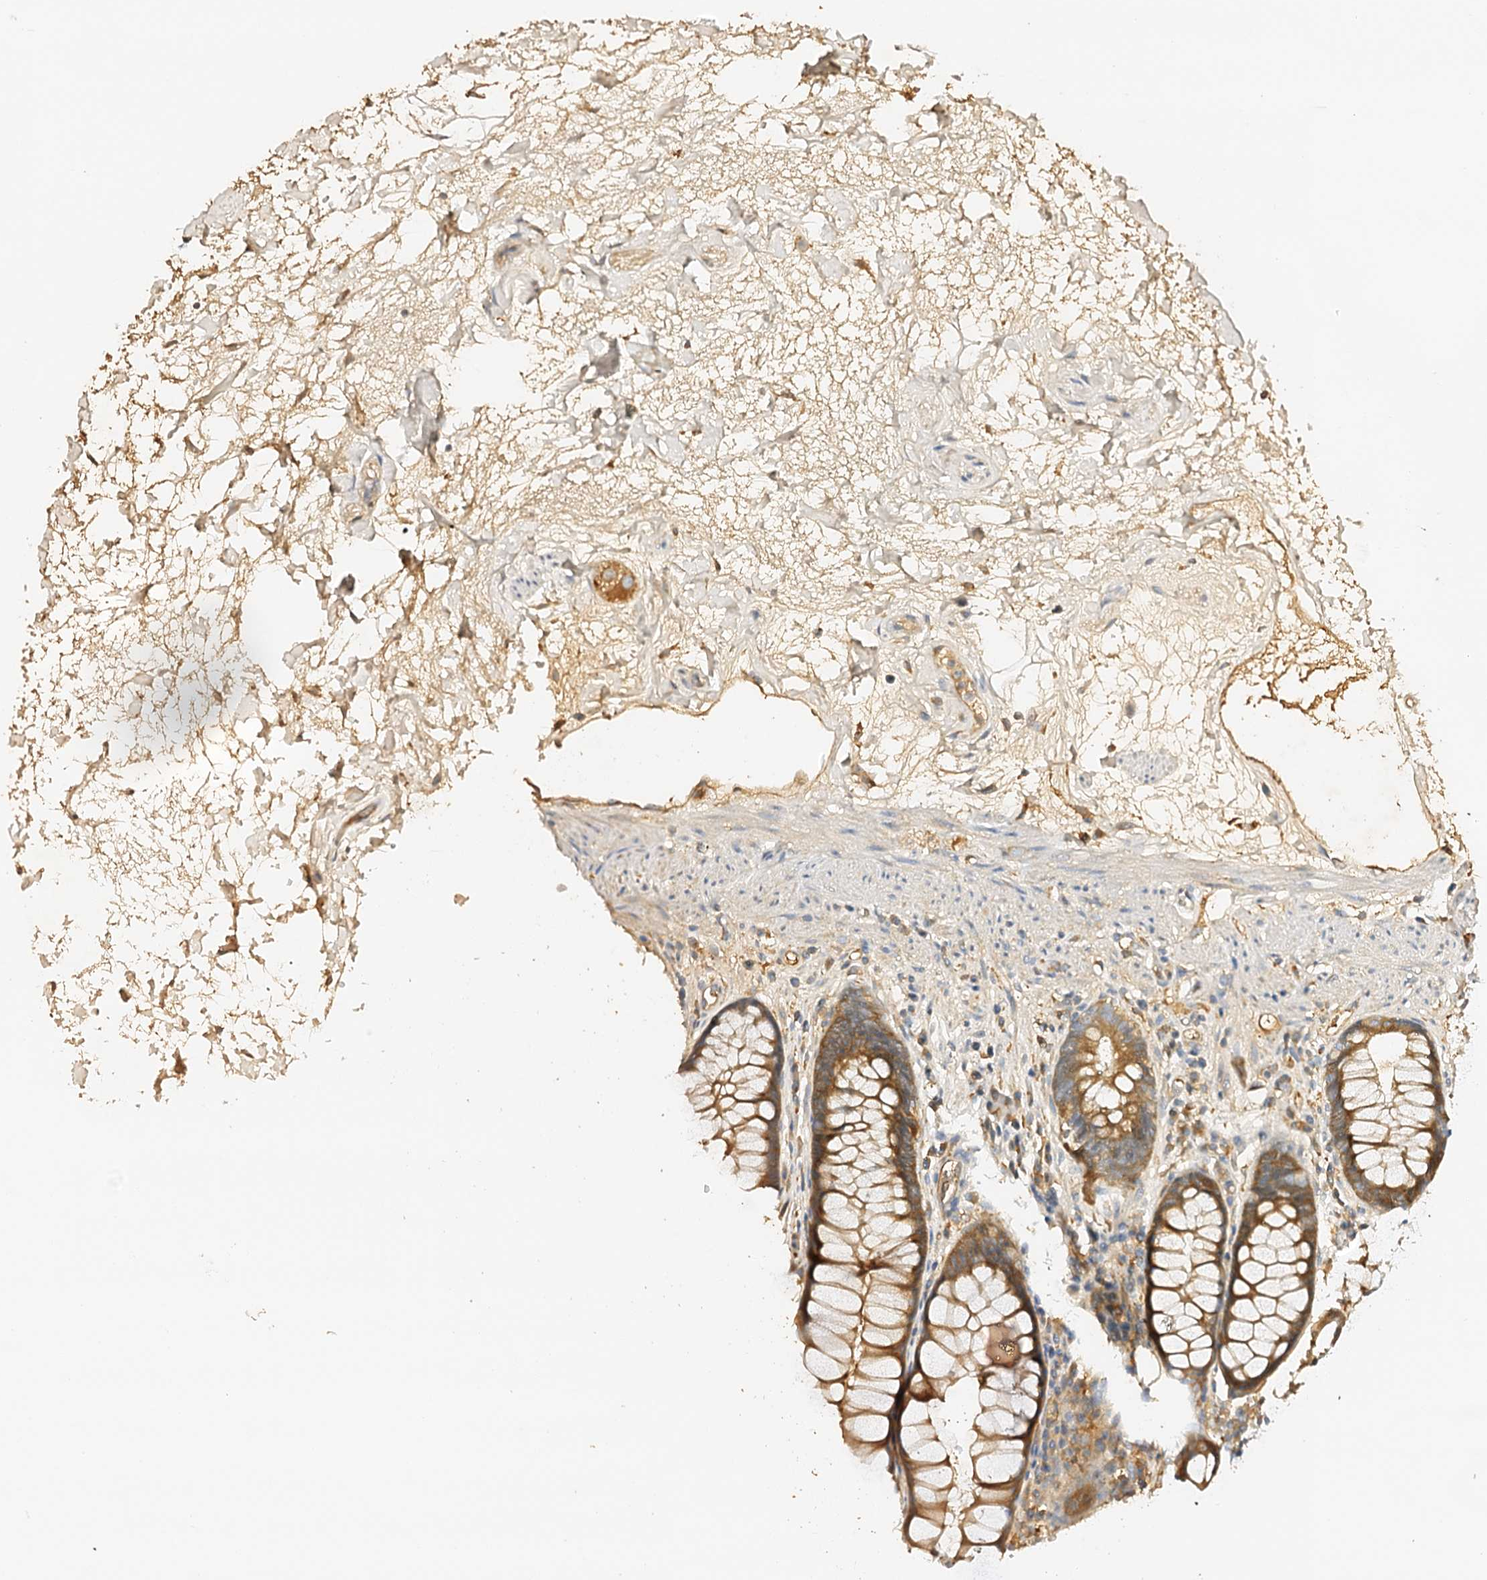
{"staining": {"intensity": "moderate", "quantity": ">75%", "location": "cytoplasmic/membranous"}, "tissue": "rectum", "cell_type": "Glandular cells", "image_type": "normal", "snomed": [{"axis": "morphology", "description": "Normal tissue, NOS"}, {"axis": "topography", "description": "Rectum"}], "caption": "The image reveals staining of unremarkable rectum, revealing moderate cytoplasmic/membranous protein positivity (brown color) within glandular cells.", "gene": "CSKMT", "patient": {"sex": "male", "age": 64}}